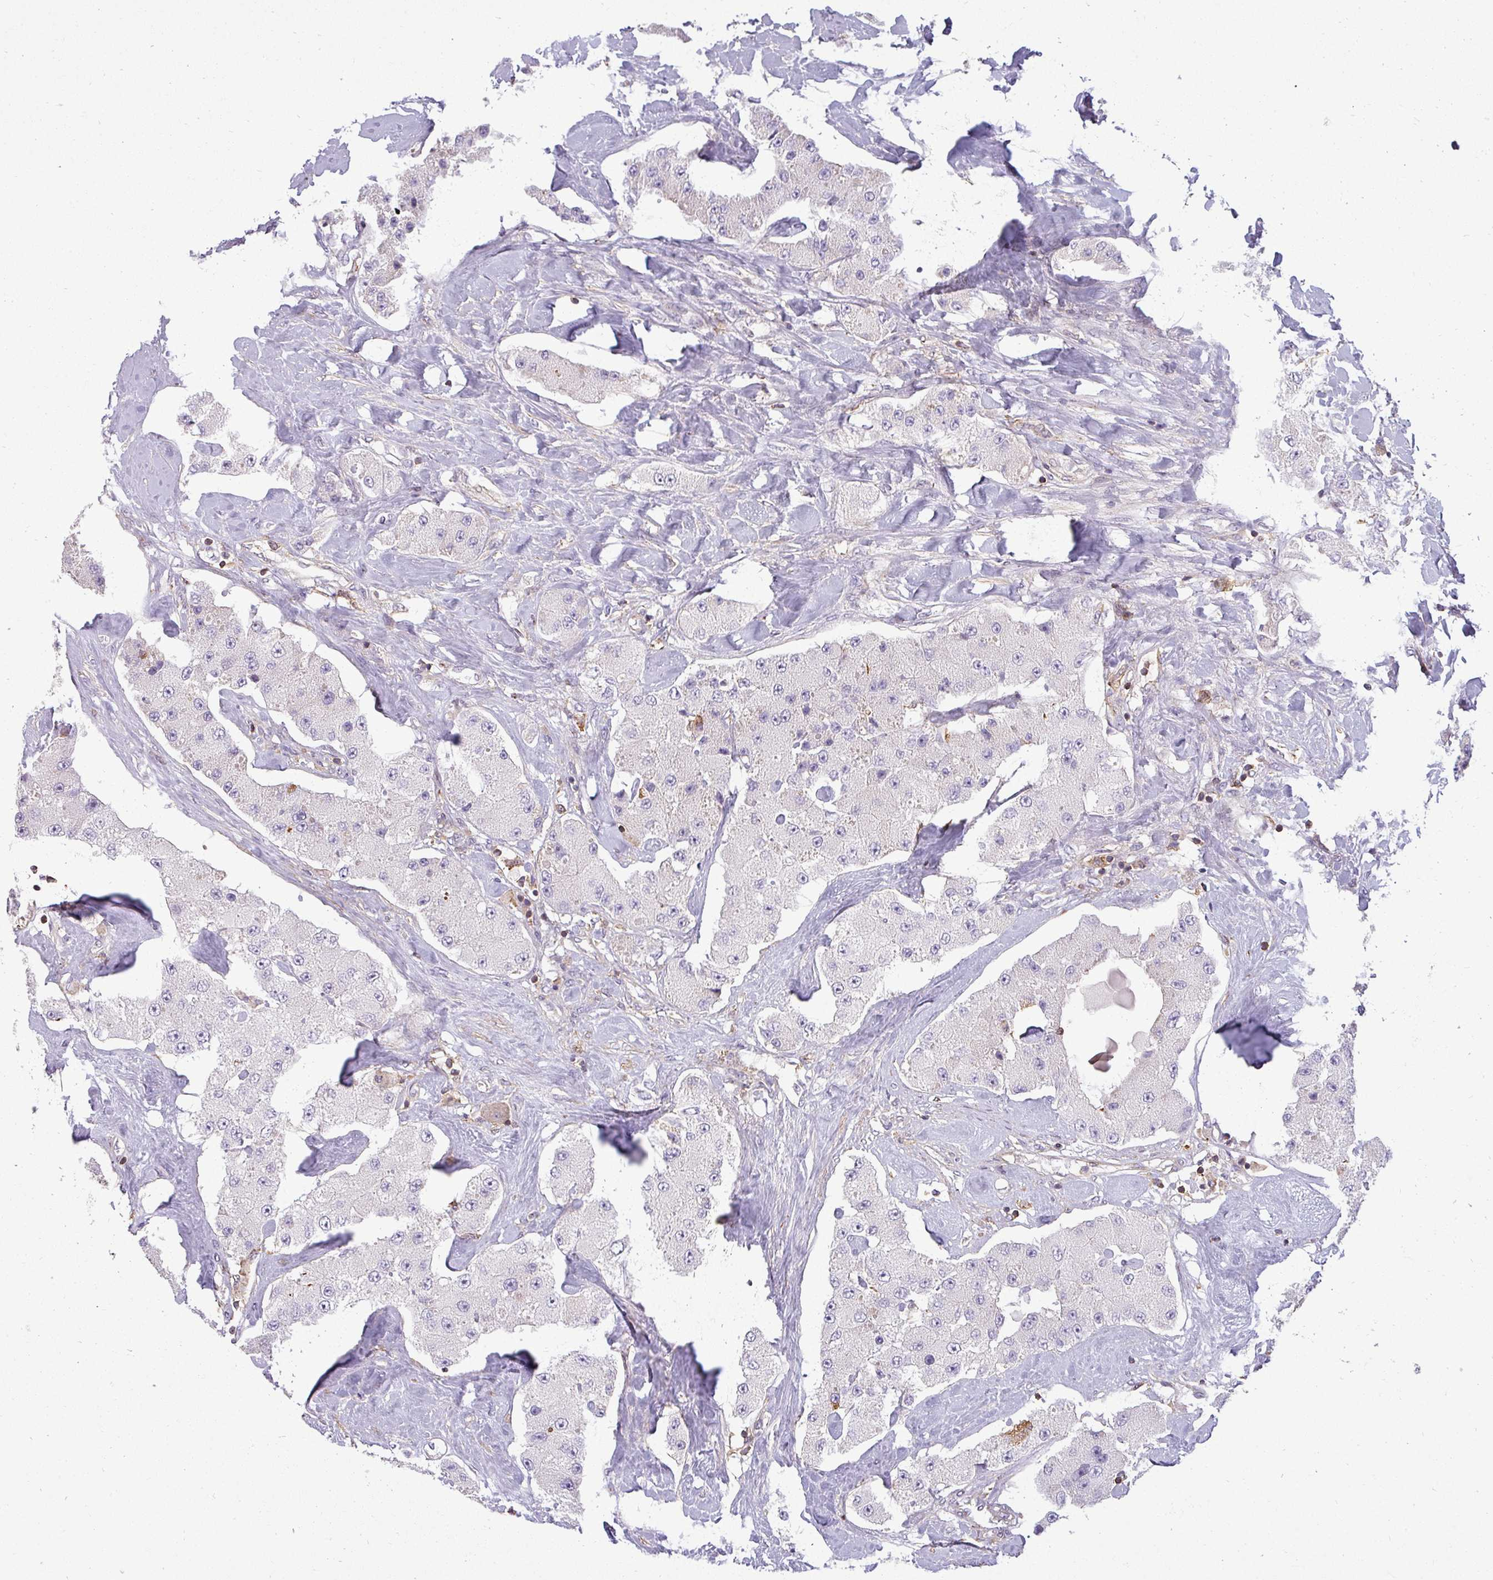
{"staining": {"intensity": "negative", "quantity": "none", "location": "none"}, "tissue": "carcinoid", "cell_type": "Tumor cells", "image_type": "cancer", "snomed": [{"axis": "morphology", "description": "Carcinoid, malignant, NOS"}, {"axis": "topography", "description": "Pancreas"}], "caption": "An image of carcinoid stained for a protein exhibits no brown staining in tumor cells.", "gene": "ZNF835", "patient": {"sex": "male", "age": 41}}